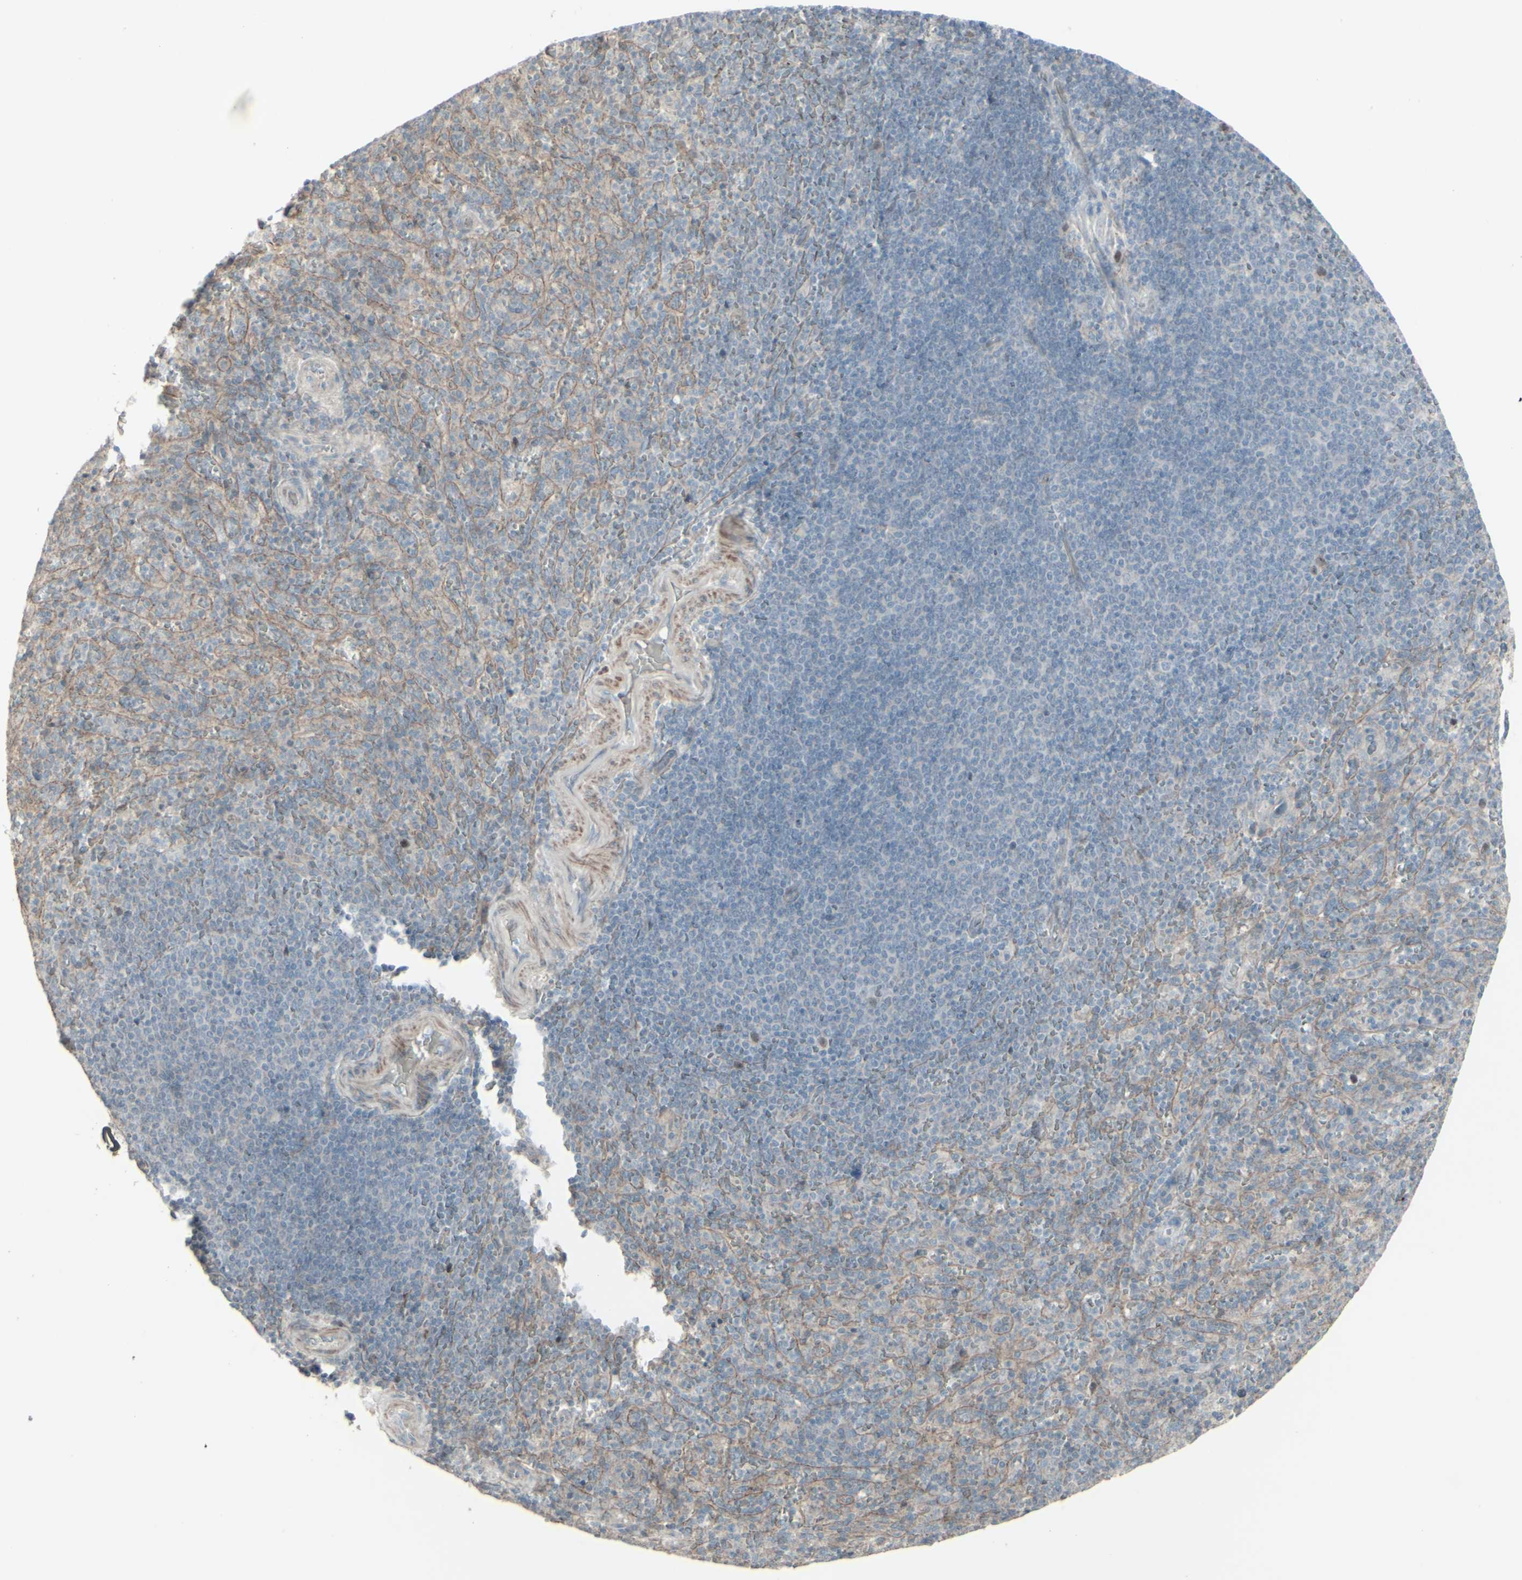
{"staining": {"intensity": "negative", "quantity": "none", "location": "none"}, "tissue": "spleen", "cell_type": "Cells in red pulp", "image_type": "normal", "snomed": [{"axis": "morphology", "description": "Normal tissue, NOS"}, {"axis": "topography", "description": "Spleen"}], "caption": "Immunohistochemistry (IHC) histopathology image of benign spleen: spleen stained with DAB reveals no significant protein expression in cells in red pulp.", "gene": "GMNN", "patient": {"sex": "male", "age": 36}}